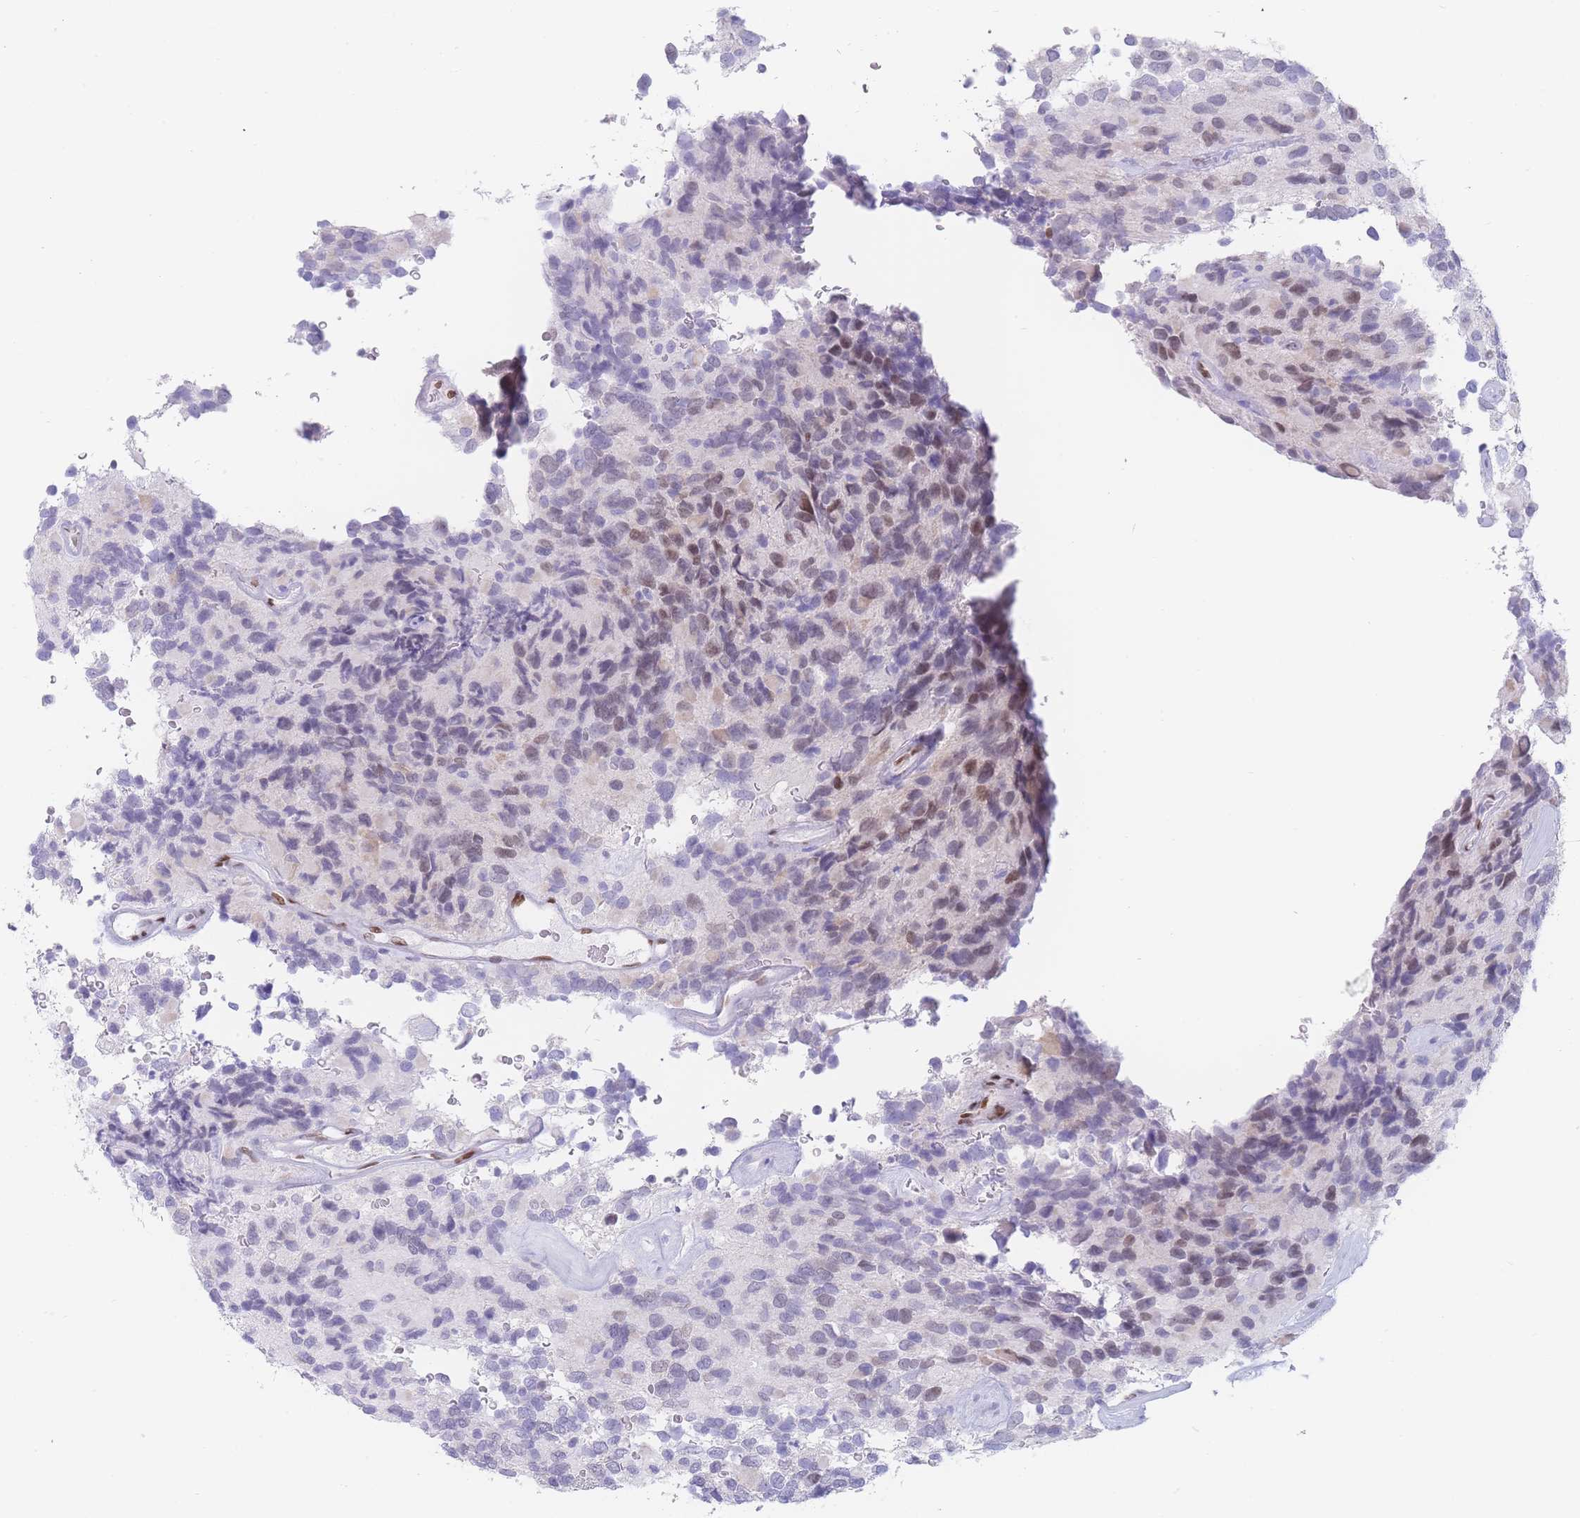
{"staining": {"intensity": "weak", "quantity": "<25%", "location": "nuclear"}, "tissue": "glioma", "cell_type": "Tumor cells", "image_type": "cancer", "snomed": [{"axis": "morphology", "description": "Glioma, malignant, High grade"}, {"axis": "topography", "description": "Brain"}], "caption": "This image is of malignant high-grade glioma stained with immunohistochemistry to label a protein in brown with the nuclei are counter-stained blue. There is no staining in tumor cells. (Stains: DAB (3,3'-diaminobenzidine) IHC with hematoxylin counter stain, Microscopy: brightfield microscopy at high magnification).", "gene": "PSMB5", "patient": {"sex": "male", "age": 77}}